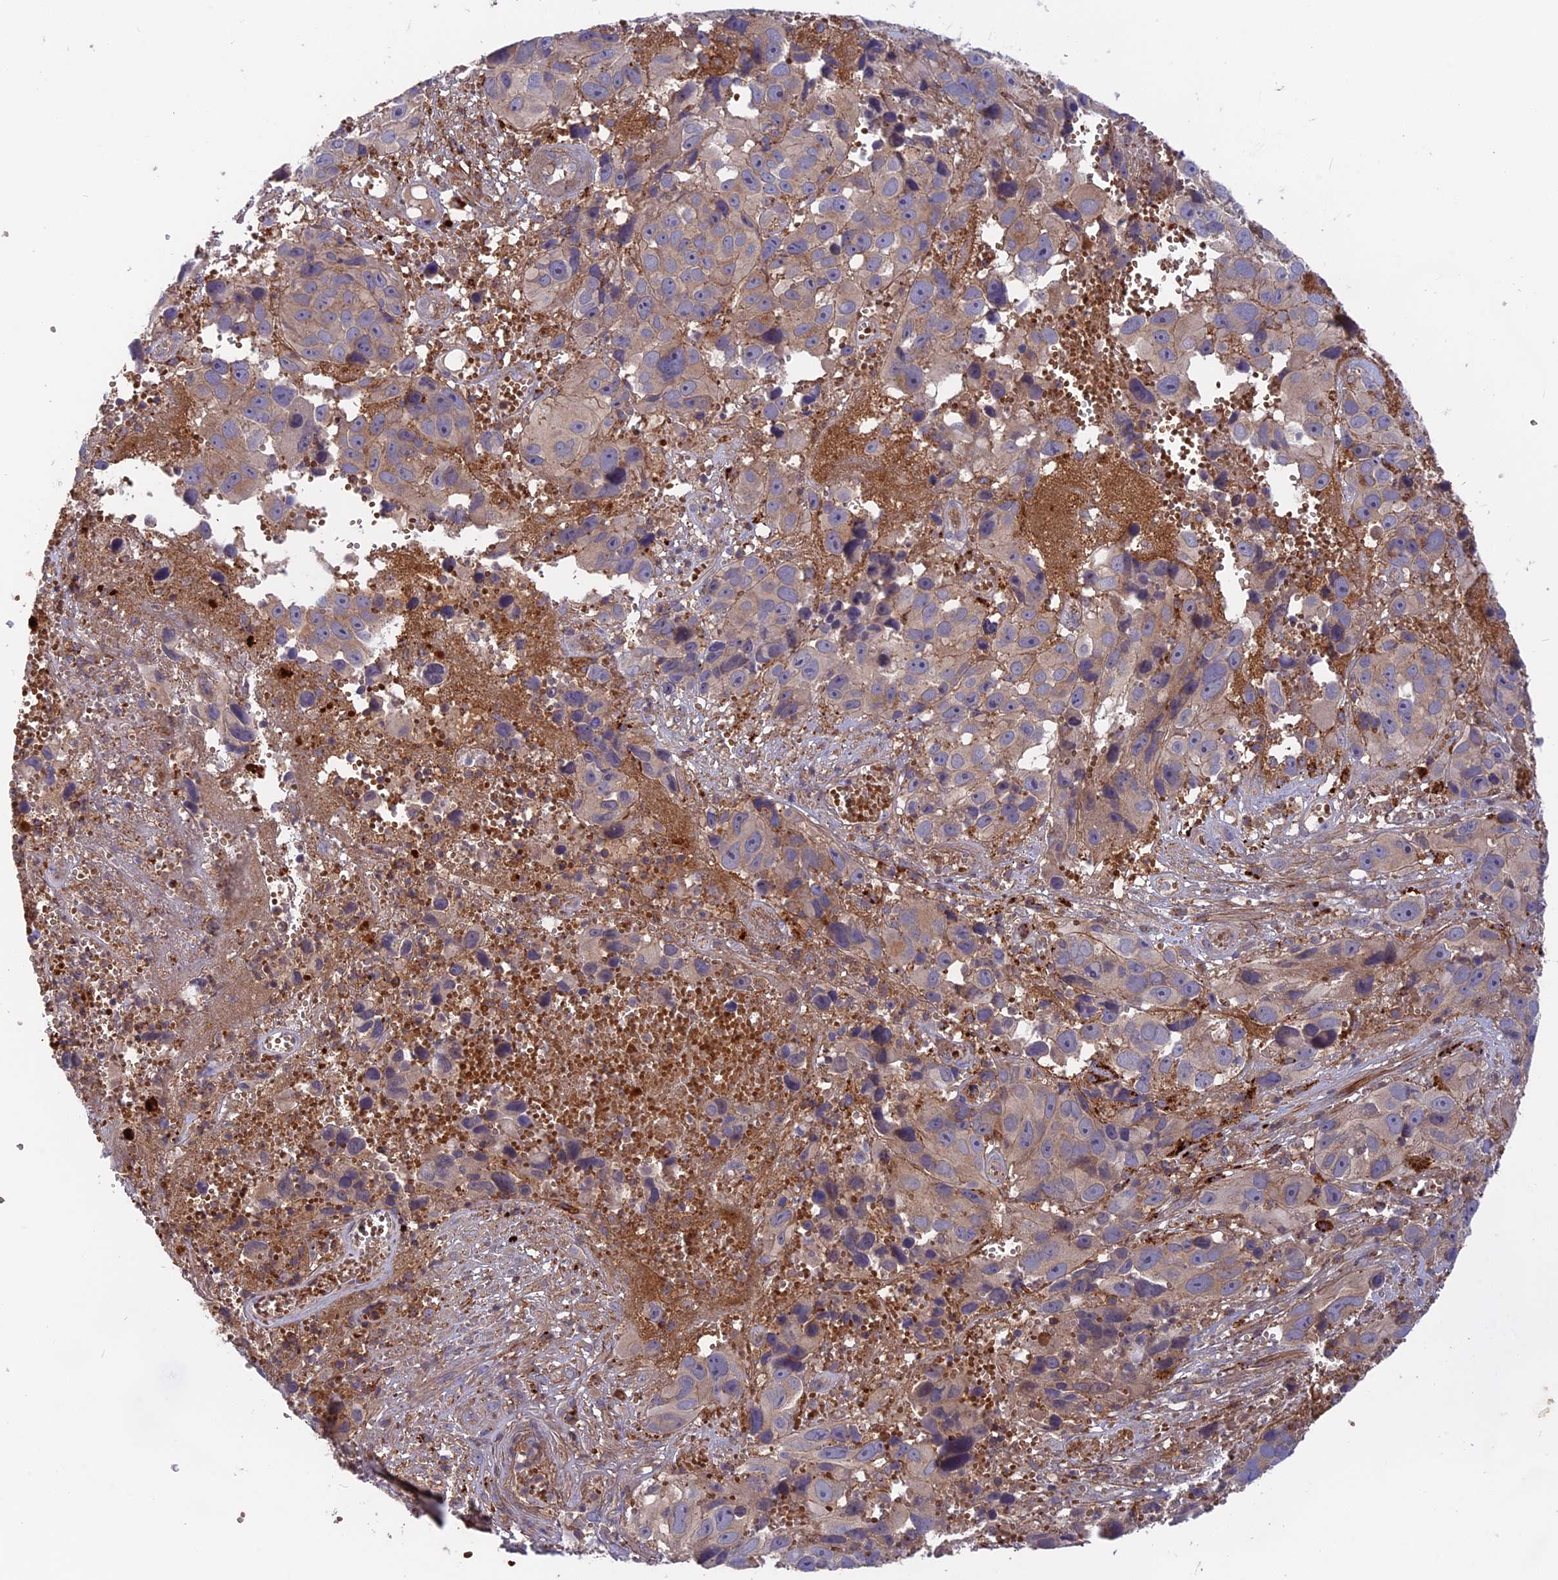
{"staining": {"intensity": "weak", "quantity": "<25%", "location": "cytoplasmic/membranous"}, "tissue": "melanoma", "cell_type": "Tumor cells", "image_type": "cancer", "snomed": [{"axis": "morphology", "description": "Malignant melanoma, NOS"}, {"axis": "topography", "description": "Skin"}], "caption": "This is an immunohistochemistry (IHC) image of human melanoma. There is no staining in tumor cells.", "gene": "CPNE7", "patient": {"sex": "male", "age": 84}}